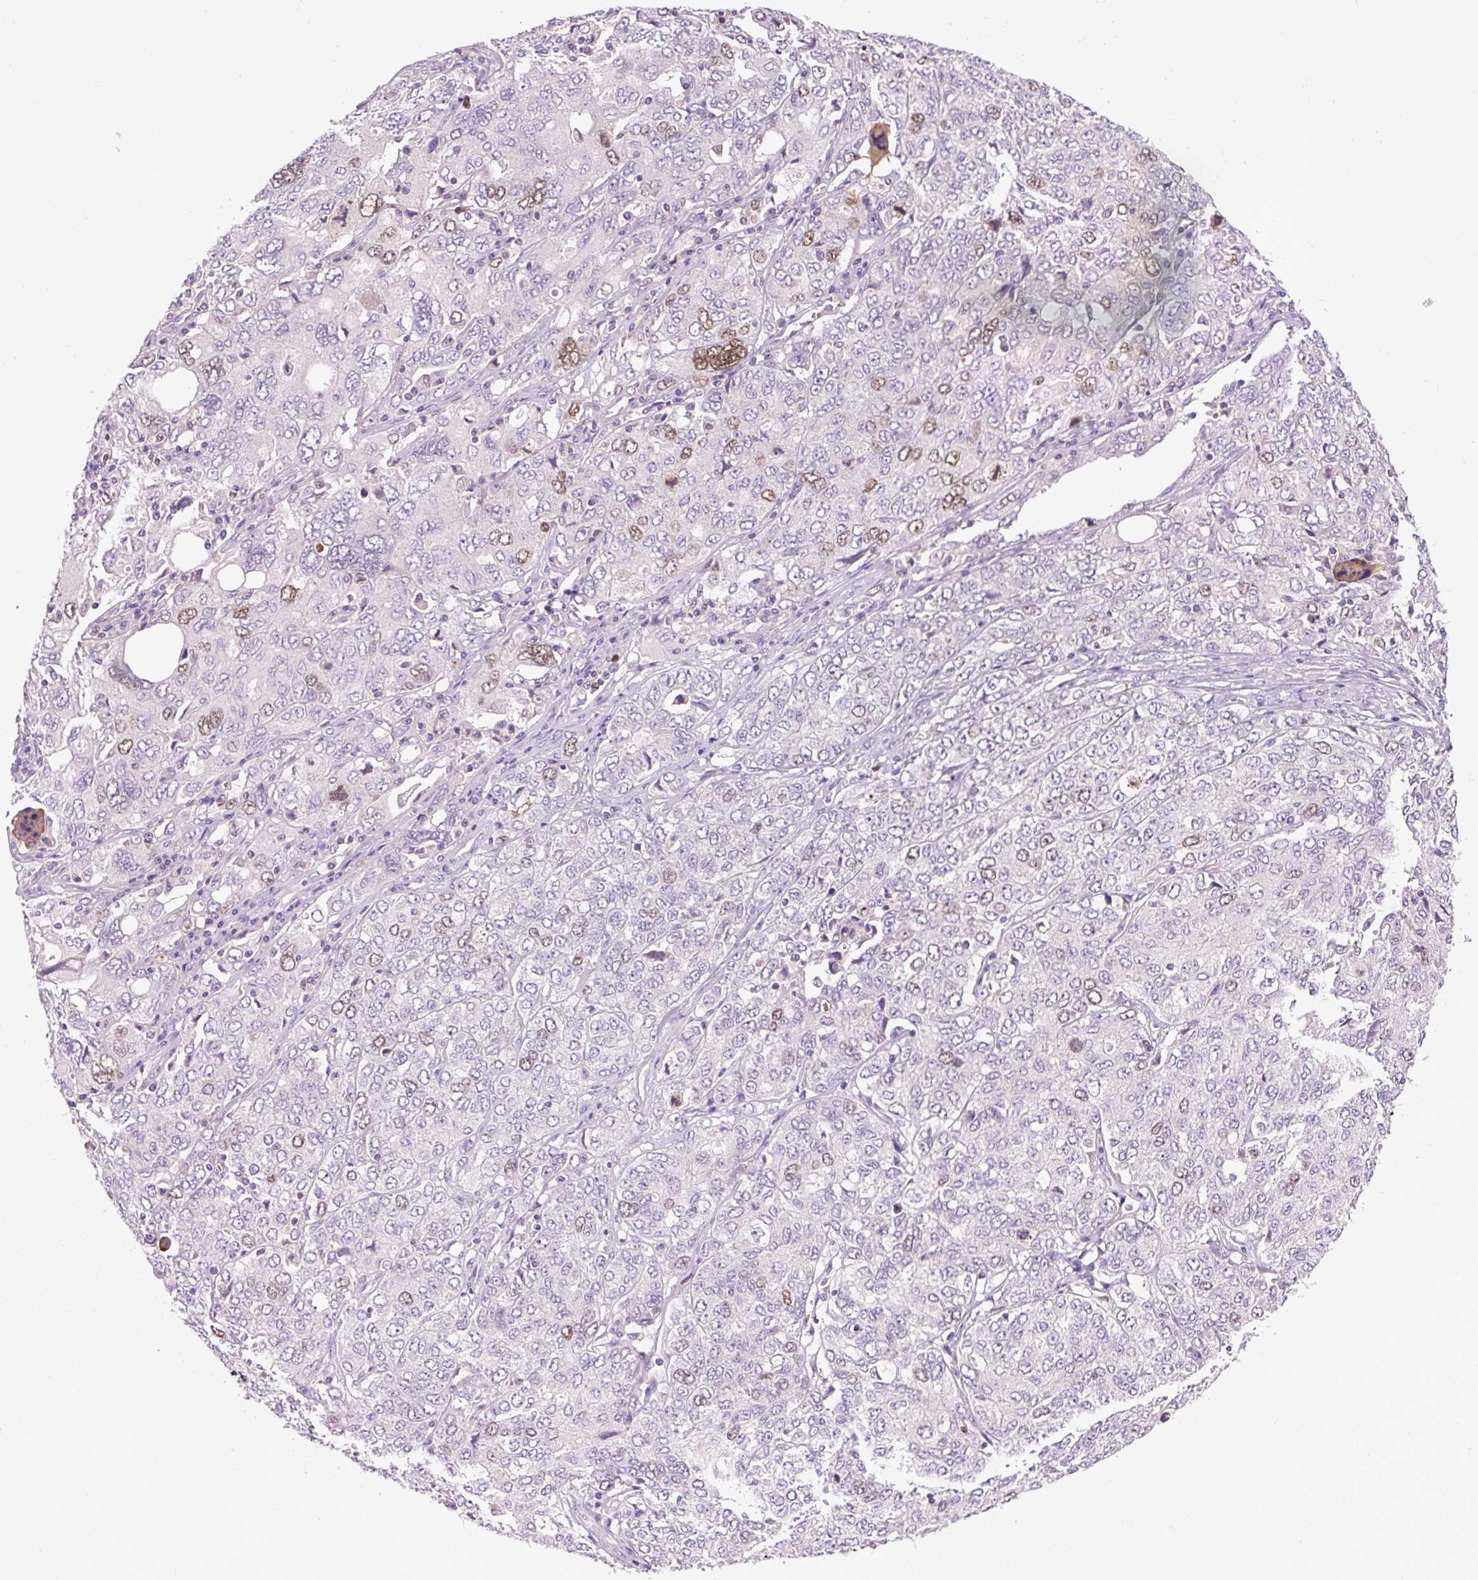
{"staining": {"intensity": "moderate", "quantity": "<25%", "location": "nuclear"}, "tissue": "ovarian cancer", "cell_type": "Tumor cells", "image_type": "cancer", "snomed": [{"axis": "morphology", "description": "Carcinoma, endometroid"}, {"axis": "topography", "description": "Ovary"}], "caption": "Immunohistochemistry (DAB) staining of ovarian cancer shows moderate nuclear protein positivity in about <25% of tumor cells.", "gene": "KIFC1", "patient": {"sex": "female", "age": 62}}